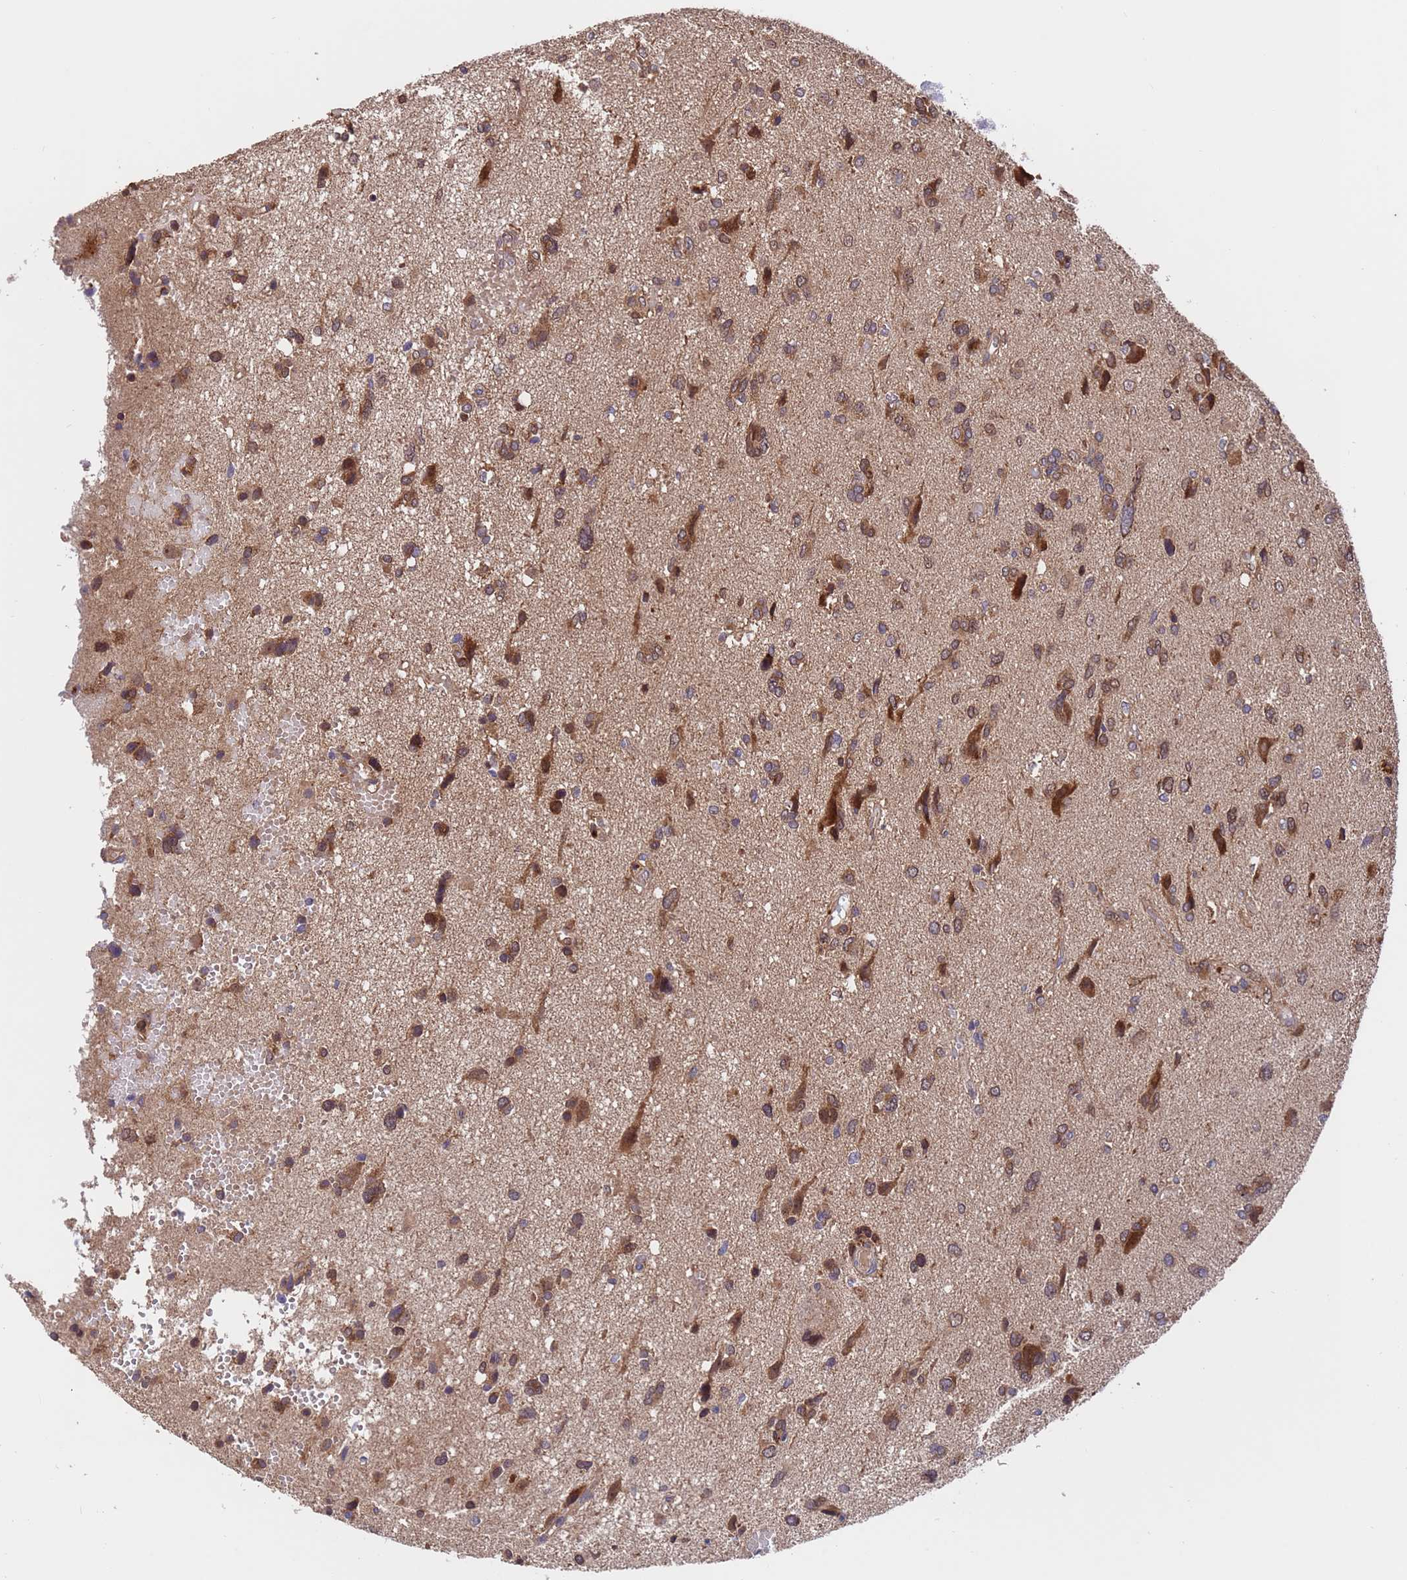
{"staining": {"intensity": "moderate", "quantity": "25%-75%", "location": "cytoplasmic/membranous"}, "tissue": "glioma", "cell_type": "Tumor cells", "image_type": "cancer", "snomed": [{"axis": "morphology", "description": "Glioma, malignant, High grade"}, {"axis": "topography", "description": "Brain"}], "caption": "Glioma stained for a protein shows moderate cytoplasmic/membranous positivity in tumor cells. (DAB (3,3'-diaminobenzidine) = brown stain, brightfield microscopy at high magnification).", "gene": "TSR3", "patient": {"sex": "female", "age": 59}}